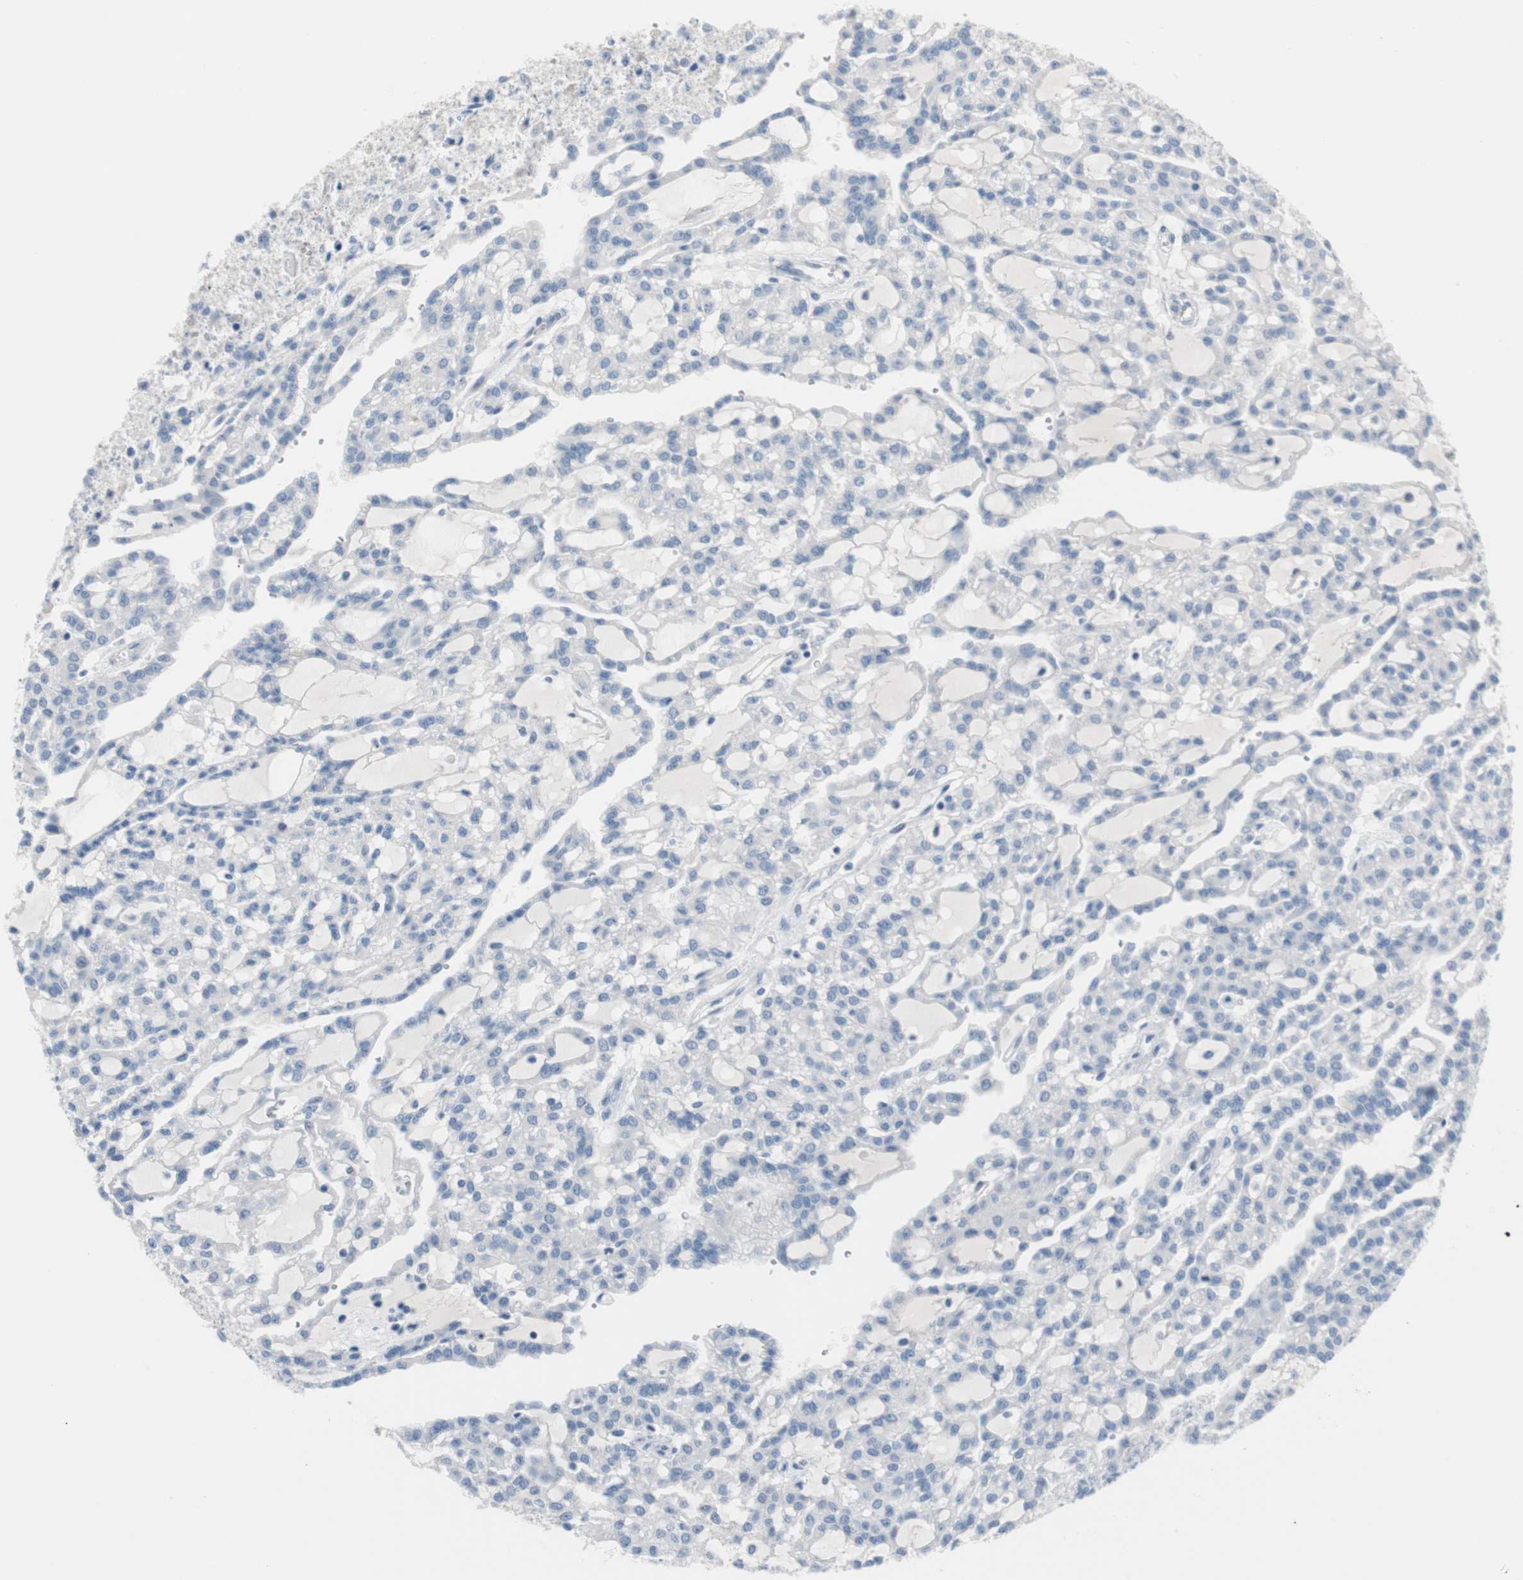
{"staining": {"intensity": "negative", "quantity": "none", "location": "none"}, "tissue": "renal cancer", "cell_type": "Tumor cells", "image_type": "cancer", "snomed": [{"axis": "morphology", "description": "Adenocarcinoma, NOS"}, {"axis": "topography", "description": "Kidney"}], "caption": "Immunohistochemistry (IHC) image of neoplastic tissue: renal cancer stained with DAB (3,3'-diaminobenzidine) demonstrates no significant protein staining in tumor cells.", "gene": "ULBP1", "patient": {"sex": "male", "age": 63}}